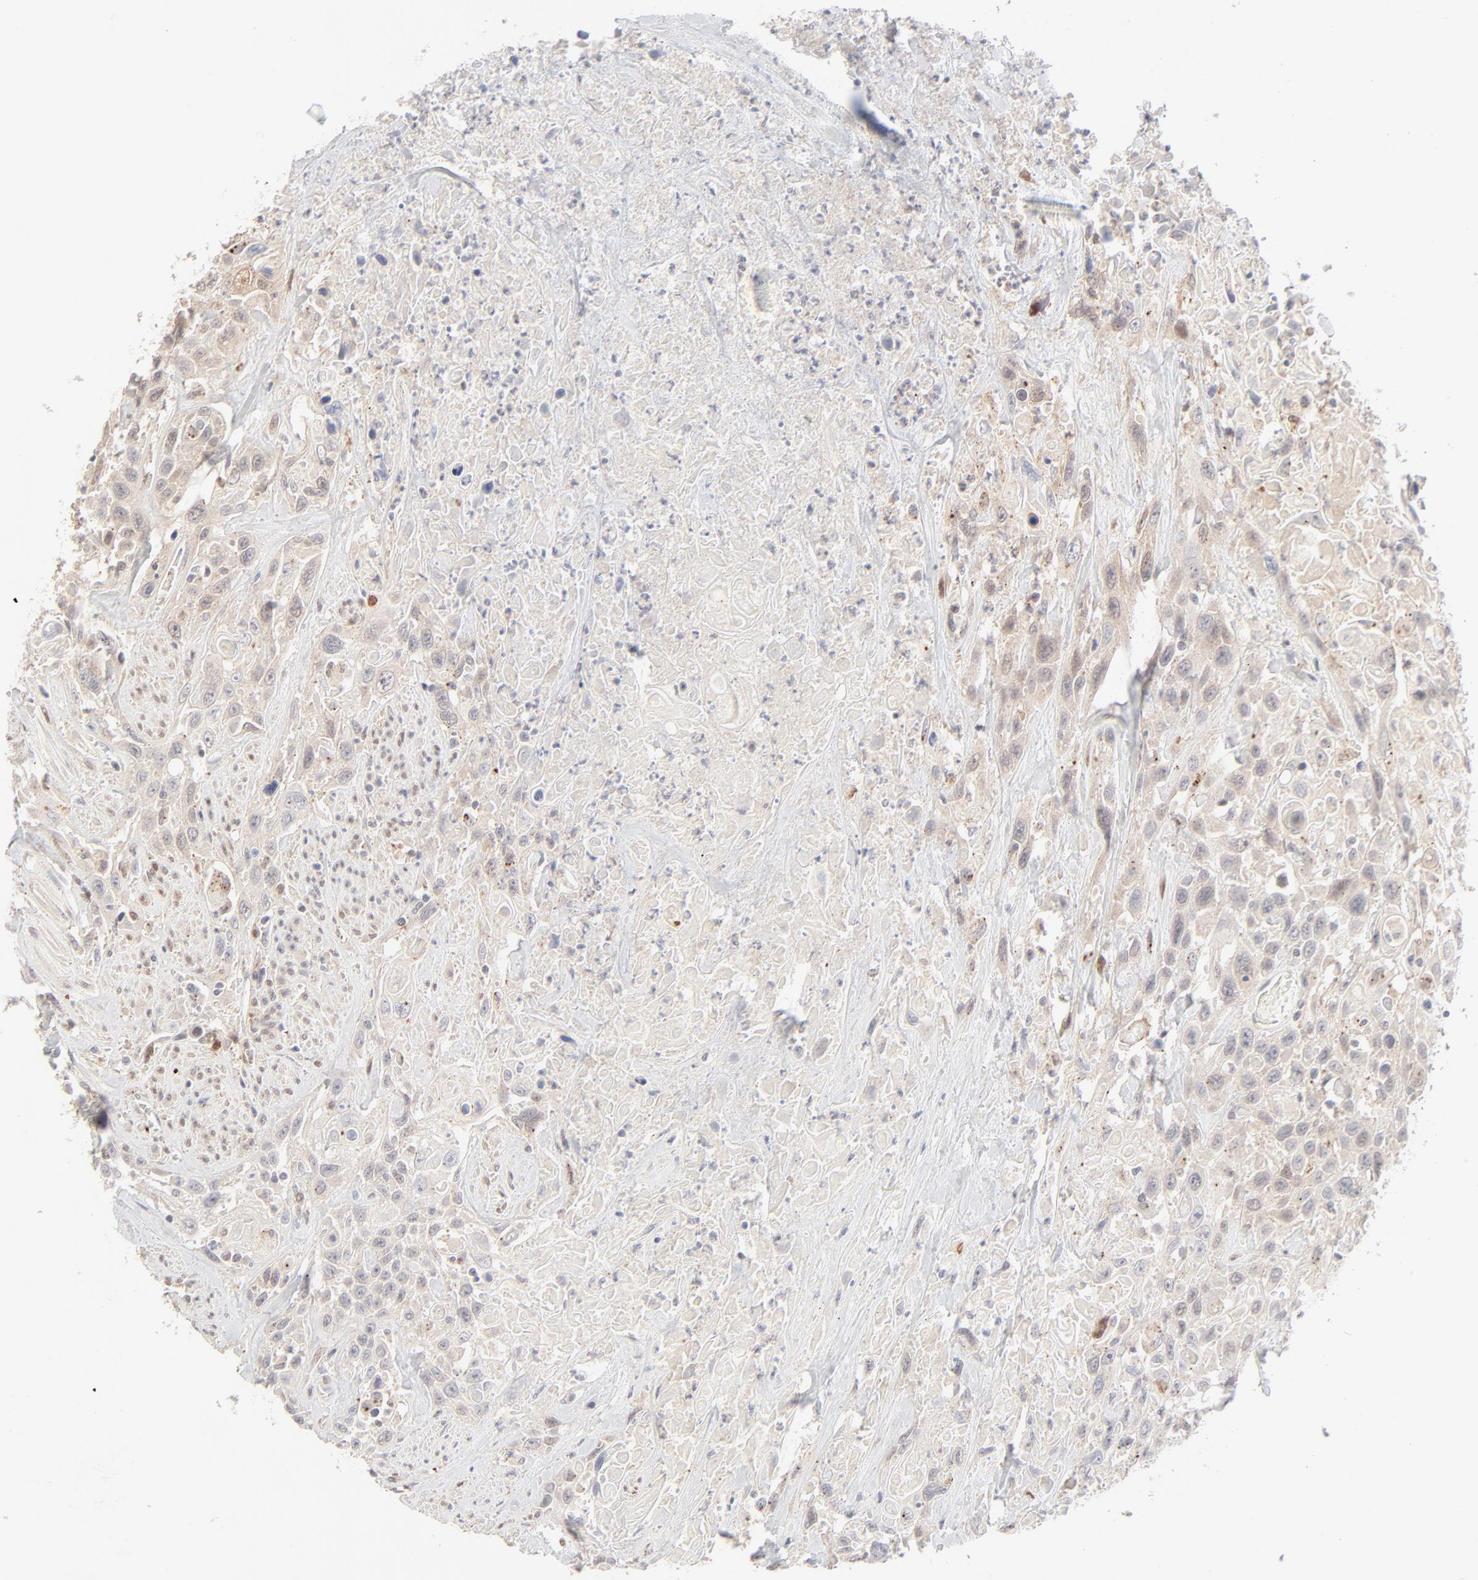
{"staining": {"intensity": "weak", "quantity": "25%-75%", "location": "cytoplasmic/membranous"}, "tissue": "urothelial cancer", "cell_type": "Tumor cells", "image_type": "cancer", "snomed": [{"axis": "morphology", "description": "Urothelial carcinoma, High grade"}, {"axis": "topography", "description": "Urinary bladder"}], "caption": "Tumor cells show low levels of weak cytoplasmic/membranous expression in about 25%-75% of cells in urothelial cancer.", "gene": "LGALS2", "patient": {"sex": "female", "age": 84}}